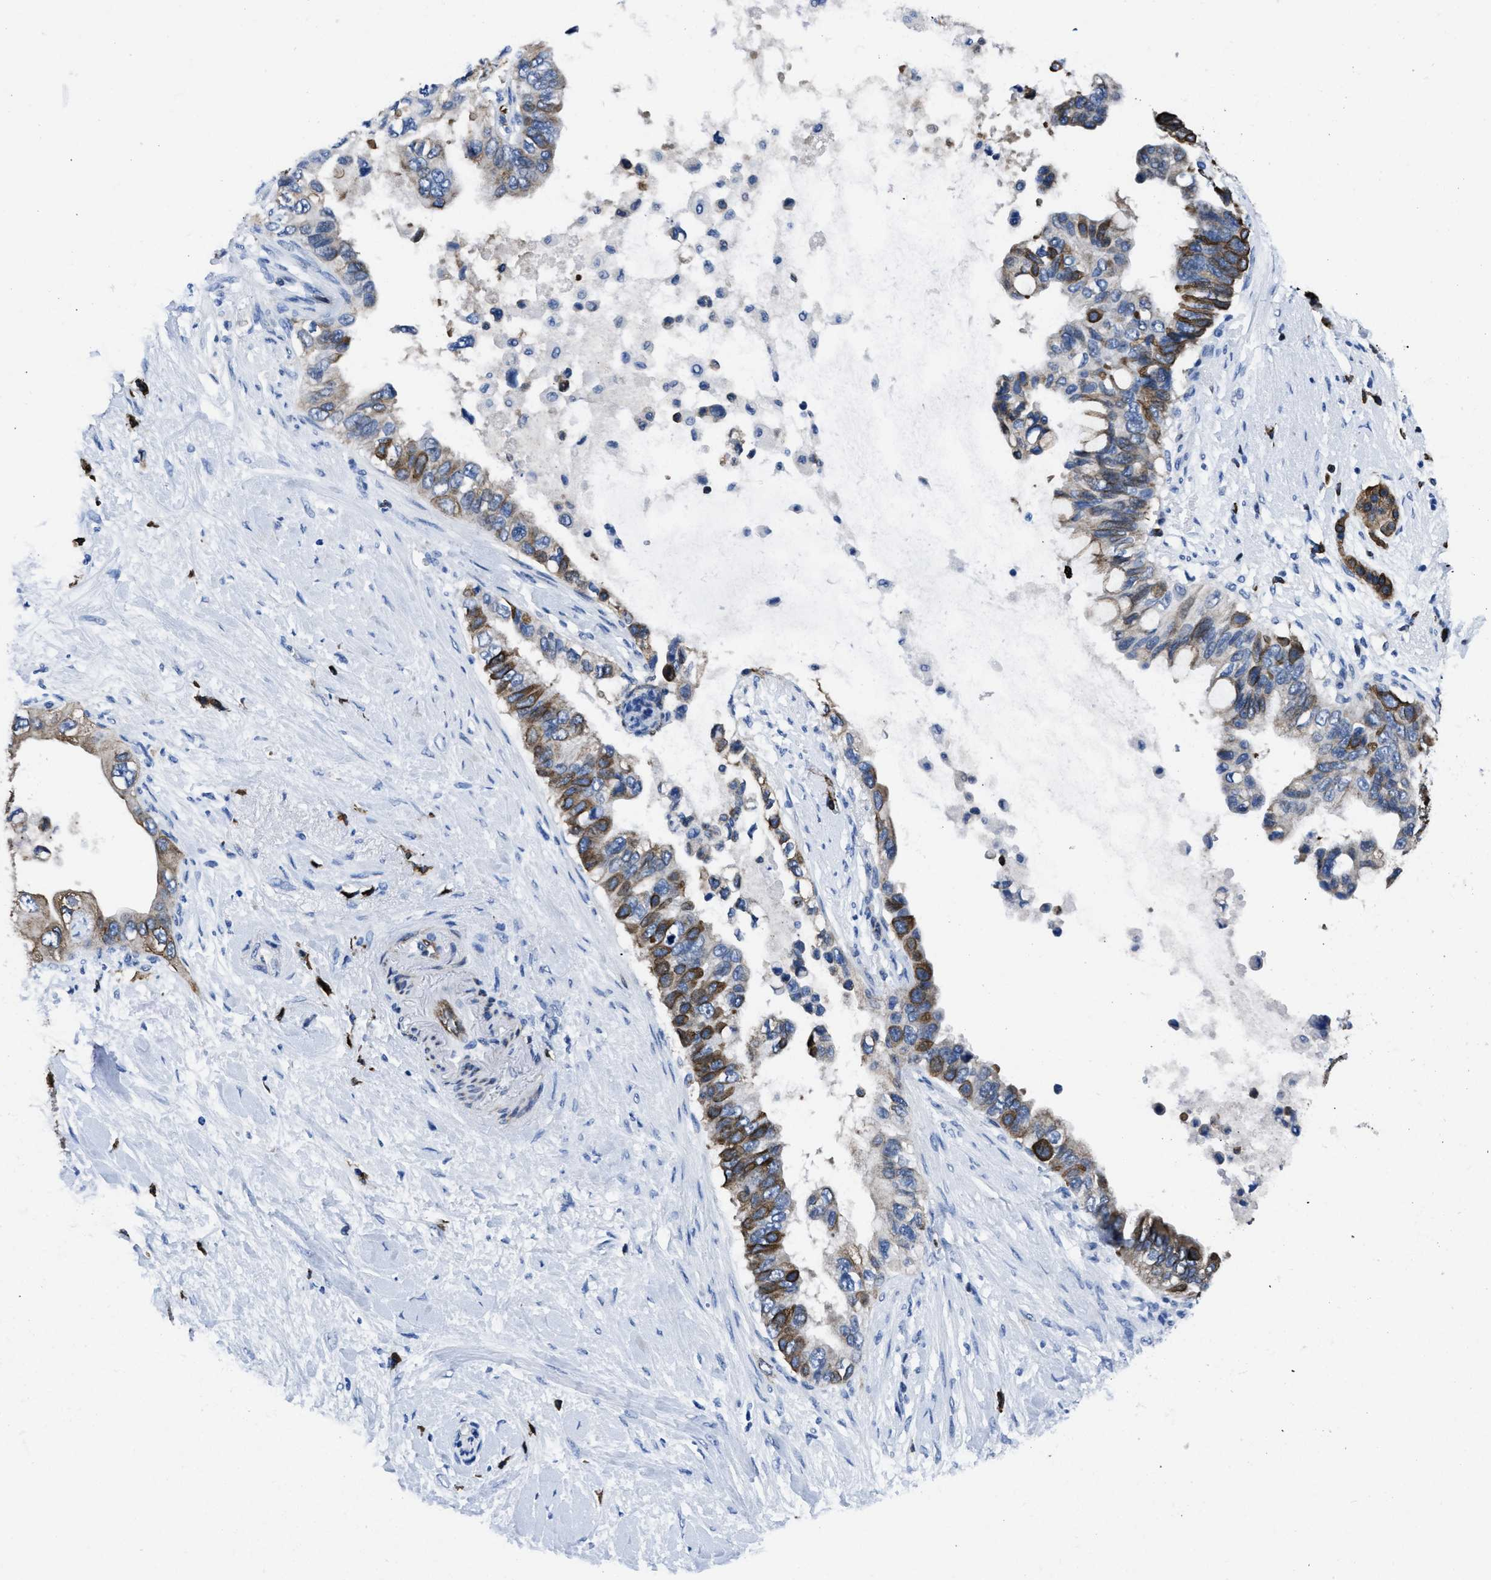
{"staining": {"intensity": "strong", "quantity": "25%-75%", "location": "cytoplasmic/membranous"}, "tissue": "pancreatic cancer", "cell_type": "Tumor cells", "image_type": "cancer", "snomed": [{"axis": "morphology", "description": "Adenocarcinoma, NOS"}, {"axis": "topography", "description": "Pancreas"}], "caption": "The immunohistochemical stain shows strong cytoplasmic/membranous positivity in tumor cells of pancreatic cancer (adenocarcinoma) tissue.", "gene": "ITGA3", "patient": {"sex": "female", "age": 56}}